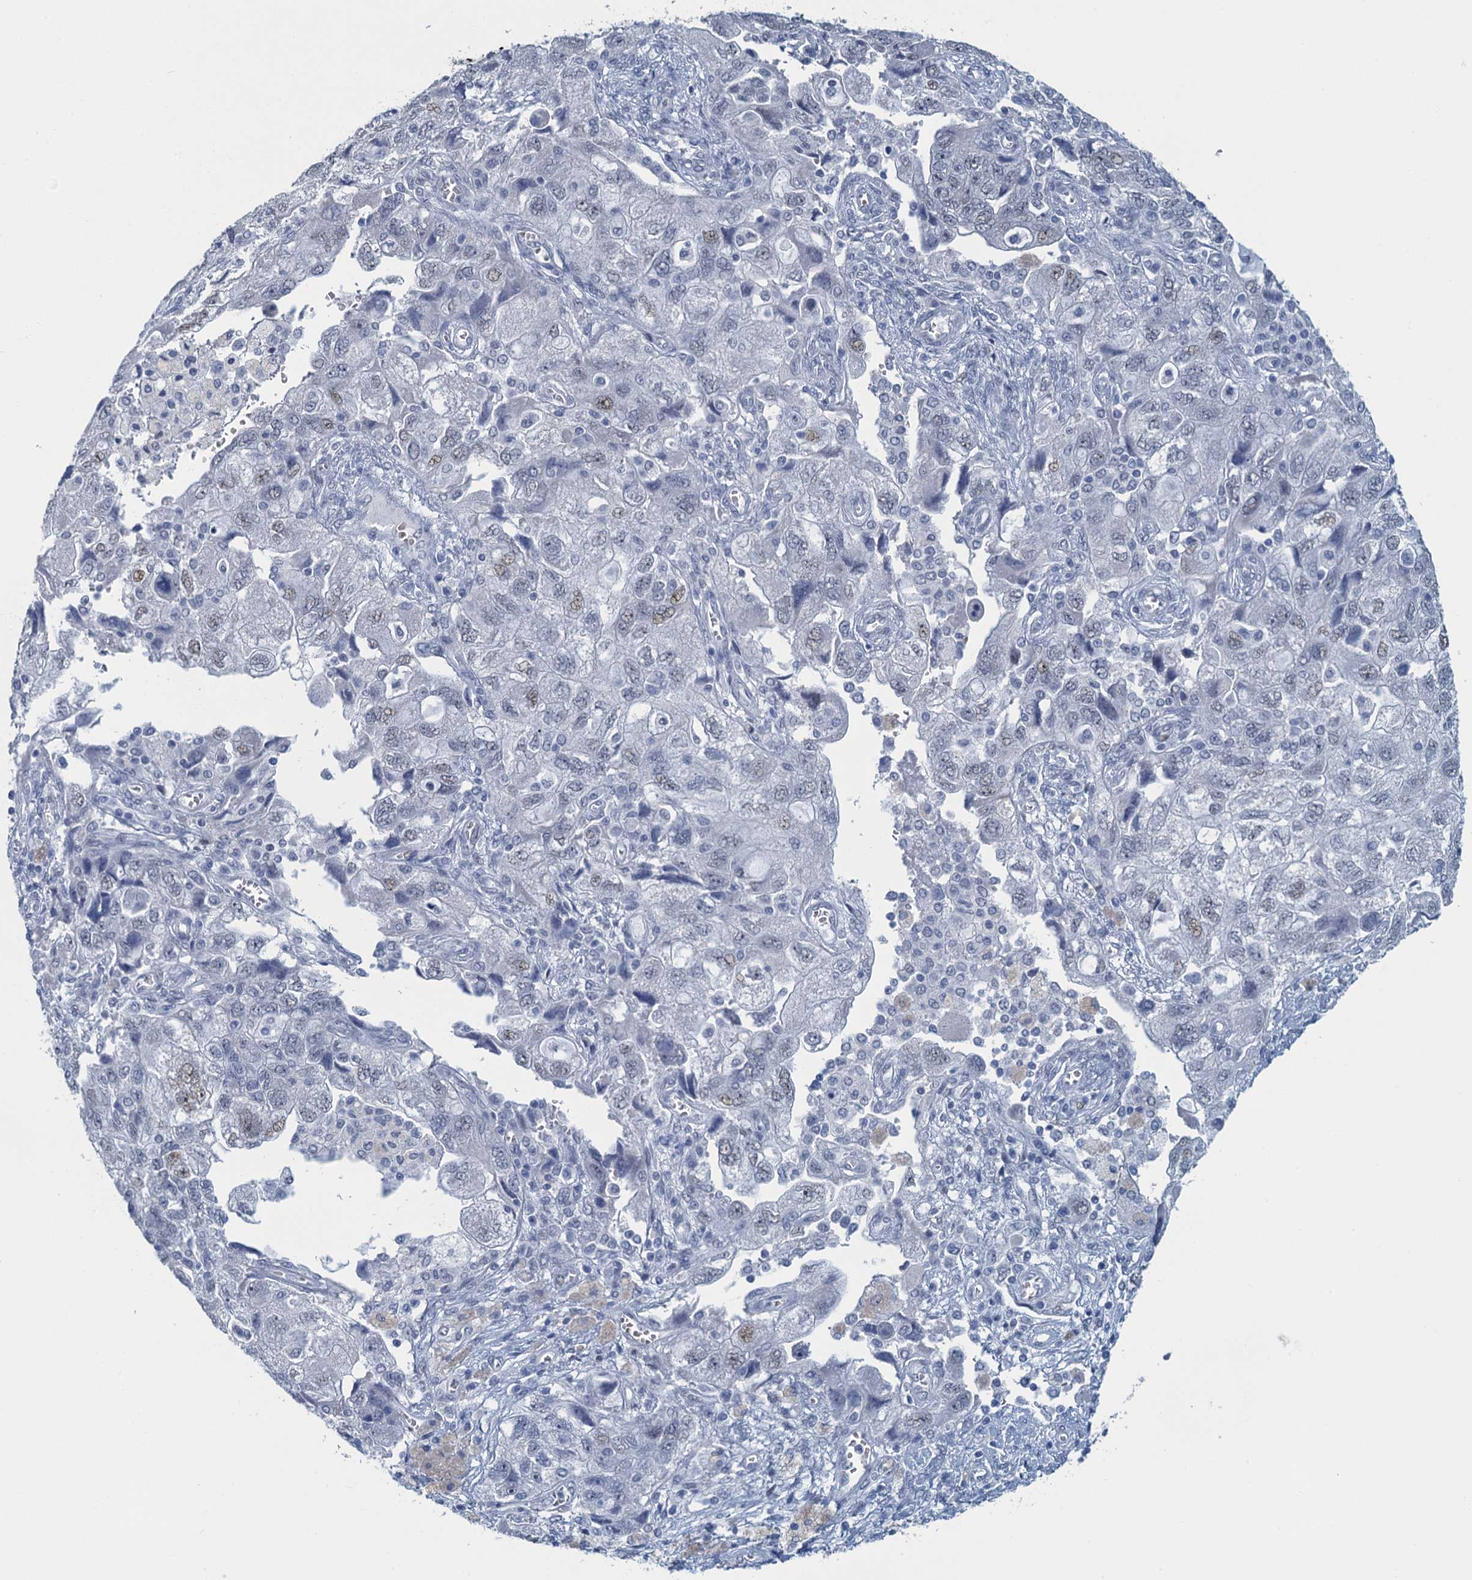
{"staining": {"intensity": "negative", "quantity": "none", "location": "none"}, "tissue": "ovarian cancer", "cell_type": "Tumor cells", "image_type": "cancer", "snomed": [{"axis": "morphology", "description": "Carcinoma, NOS"}, {"axis": "morphology", "description": "Cystadenocarcinoma, serous, NOS"}, {"axis": "topography", "description": "Ovary"}], "caption": "Immunohistochemical staining of human ovarian cancer (carcinoma) shows no significant positivity in tumor cells.", "gene": "TTLL9", "patient": {"sex": "female", "age": 69}}